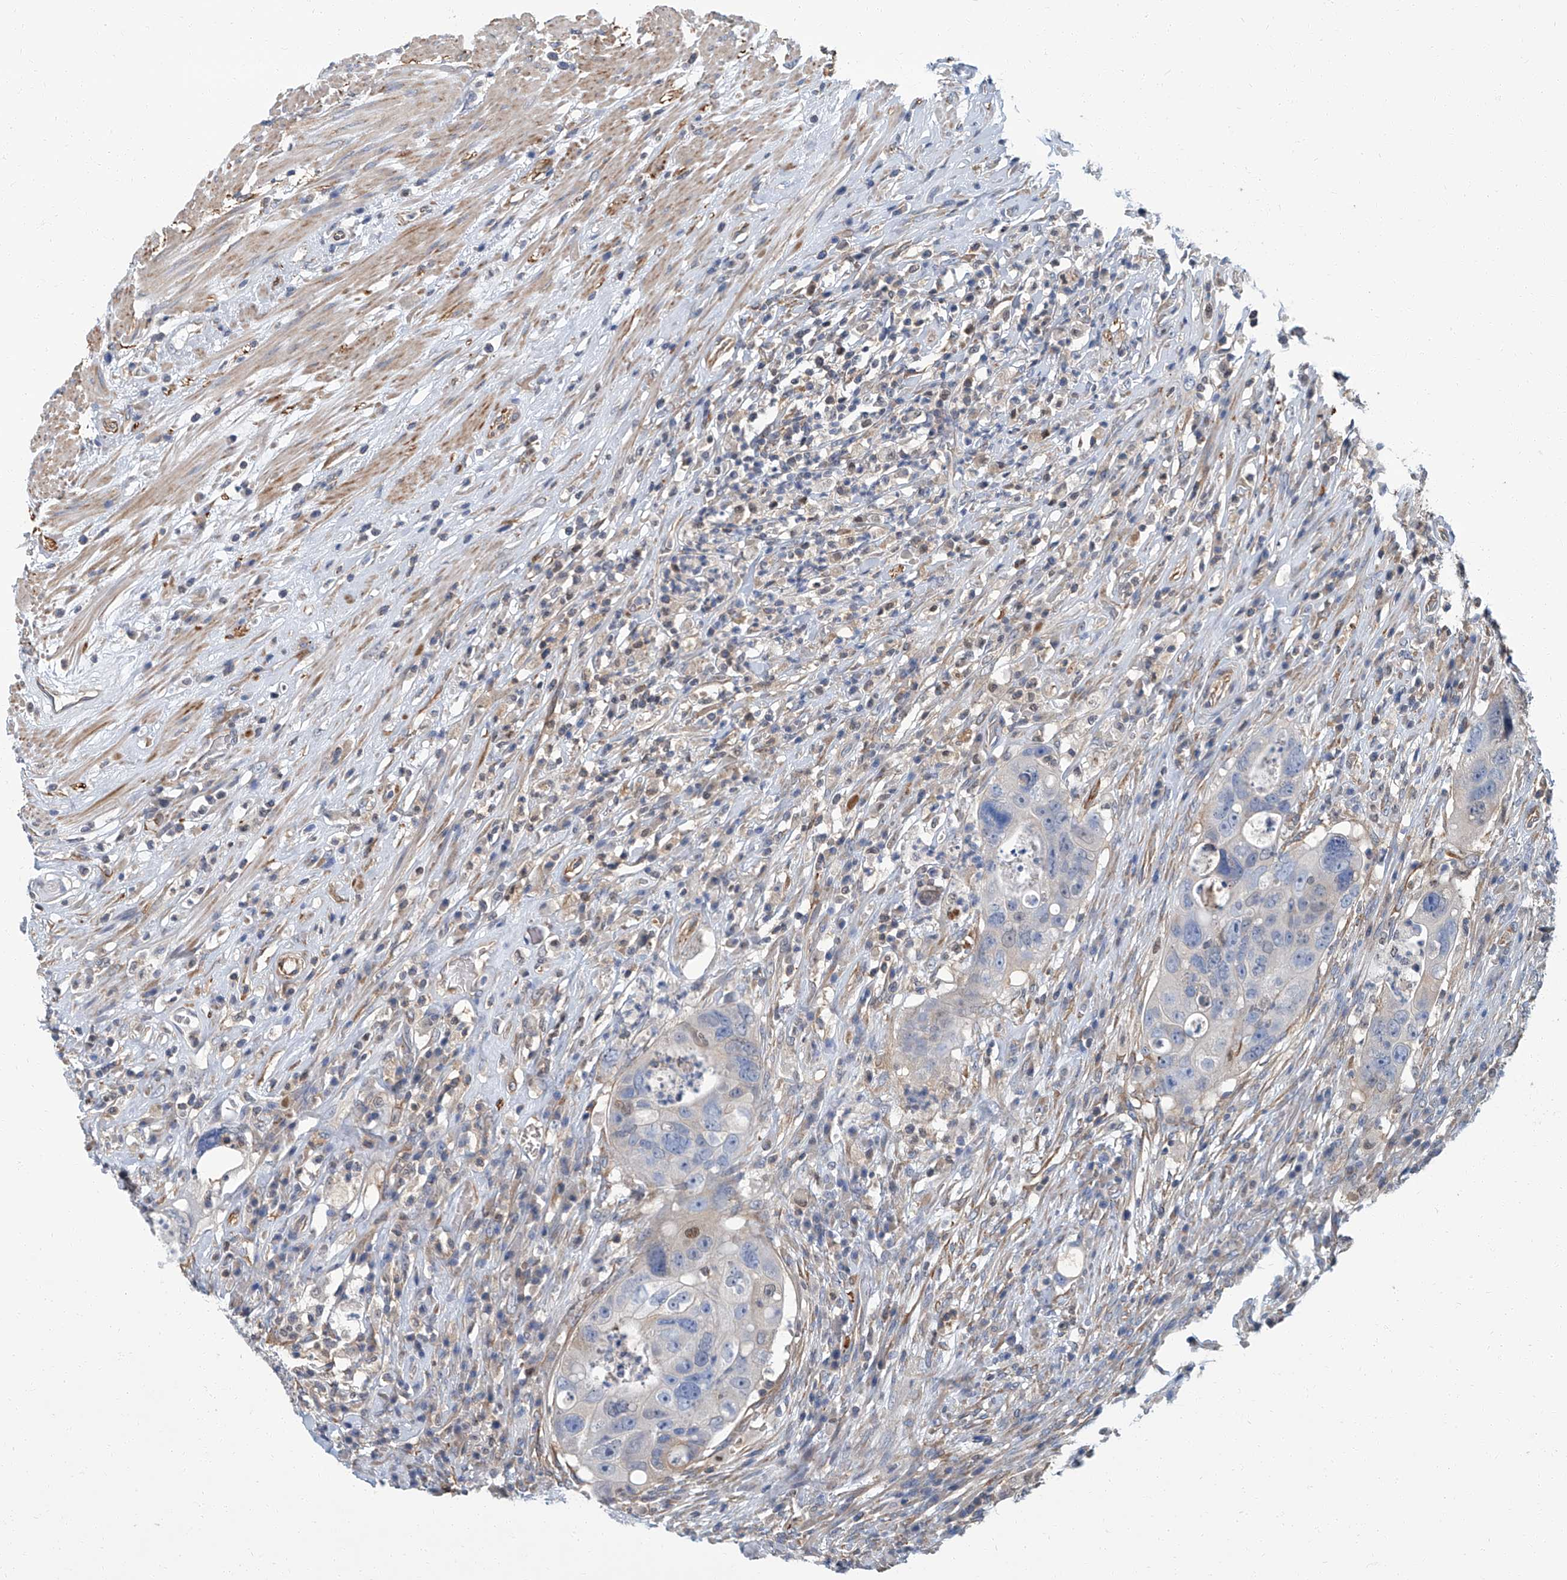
{"staining": {"intensity": "negative", "quantity": "none", "location": "none"}, "tissue": "colorectal cancer", "cell_type": "Tumor cells", "image_type": "cancer", "snomed": [{"axis": "morphology", "description": "Adenocarcinoma, NOS"}, {"axis": "topography", "description": "Rectum"}], "caption": "DAB immunohistochemical staining of colorectal adenocarcinoma displays no significant positivity in tumor cells.", "gene": "PSMB10", "patient": {"sex": "male", "age": 59}}